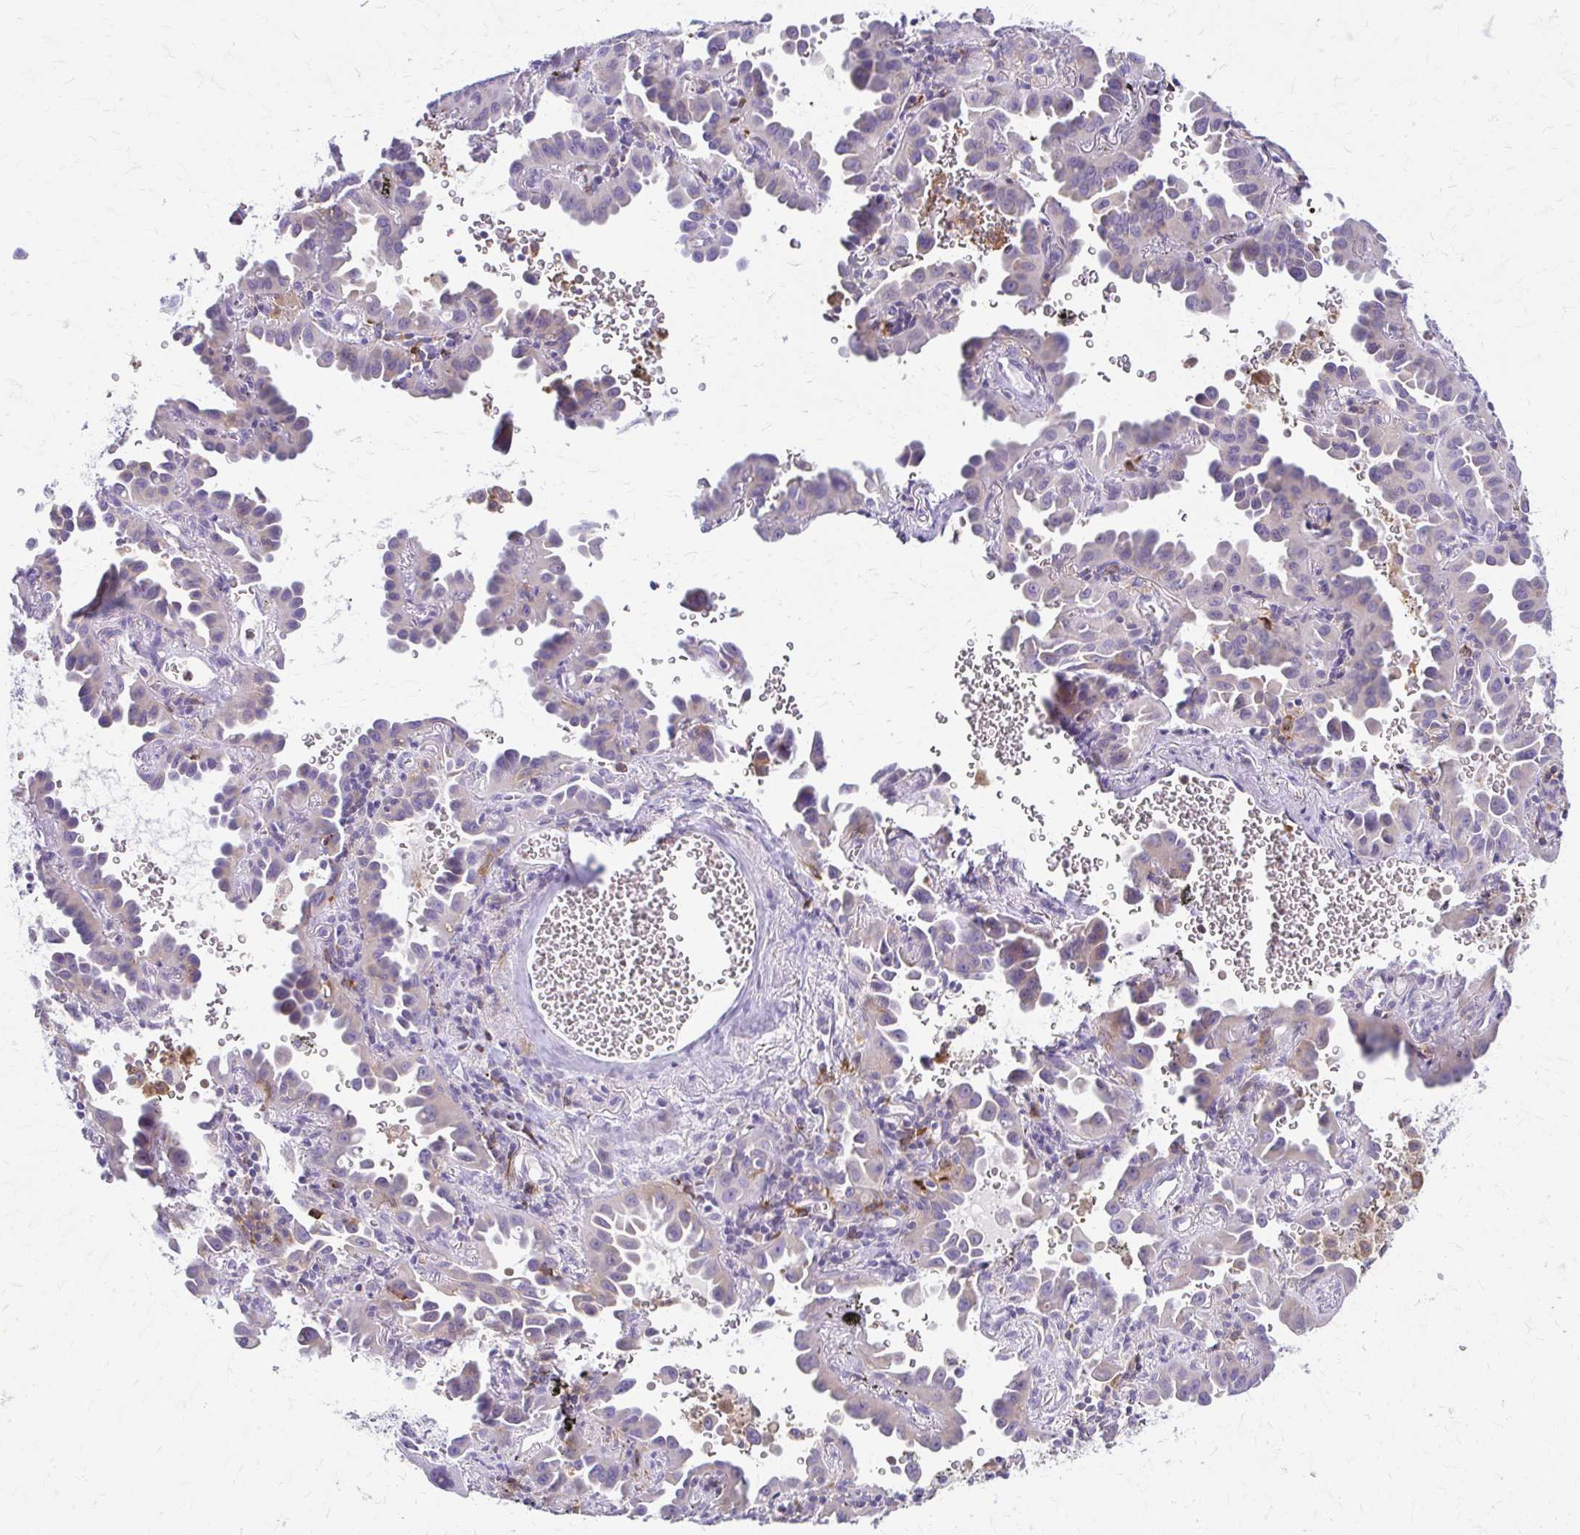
{"staining": {"intensity": "weak", "quantity": "<25%", "location": "cytoplasmic/membranous"}, "tissue": "lung cancer", "cell_type": "Tumor cells", "image_type": "cancer", "snomed": [{"axis": "morphology", "description": "Adenocarcinoma, NOS"}, {"axis": "topography", "description": "Lung"}], "caption": "This micrograph is of lung adenocarcinoma stained with immunohistochemistry (IHC) to label a protein in brown with the nuclei are counter-stained blue. There is no staining in tumor cells.", "gene": "PIK3AP1", "patient": {"sex": "male", "age": 68}}